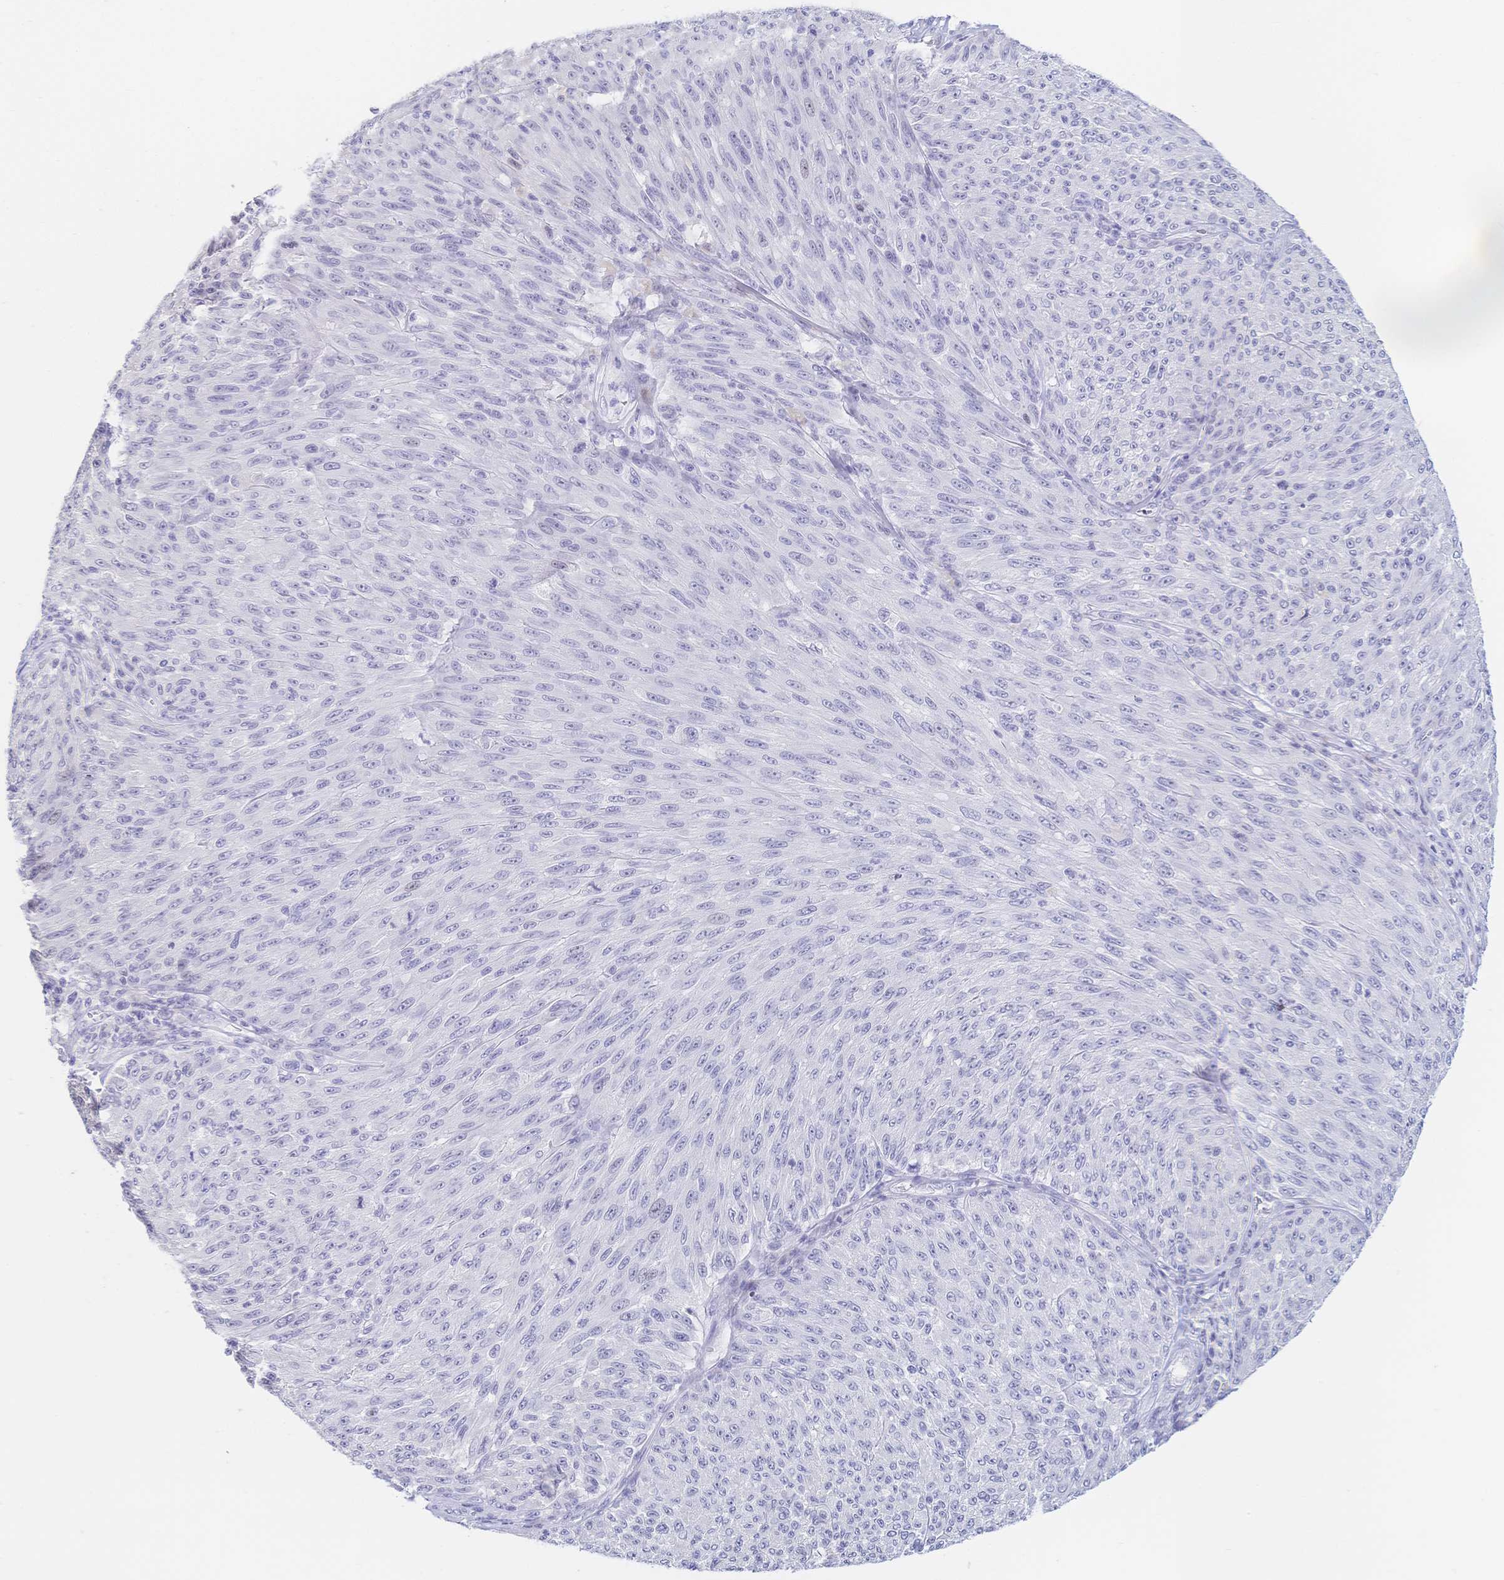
{"staining": {"intensity": "negative", "quantity": "none", "location": "none"}, "tissue": "melanoma", "cell_type": "Tumor cells", "image_type": "cancer", "snomed": [{"axis": "morphology", "description": "Malignant melanoma, NOS"}, {"axis": "topography", "description": "Skin"}], "caption": "A high-resolution micrograph shows immunohistochemistry staining of malignant melanoma, which demonstrates no significant positivity in tumor cells.", "gene": "CR2", "patient": {"sex": "male", "age": 85}}